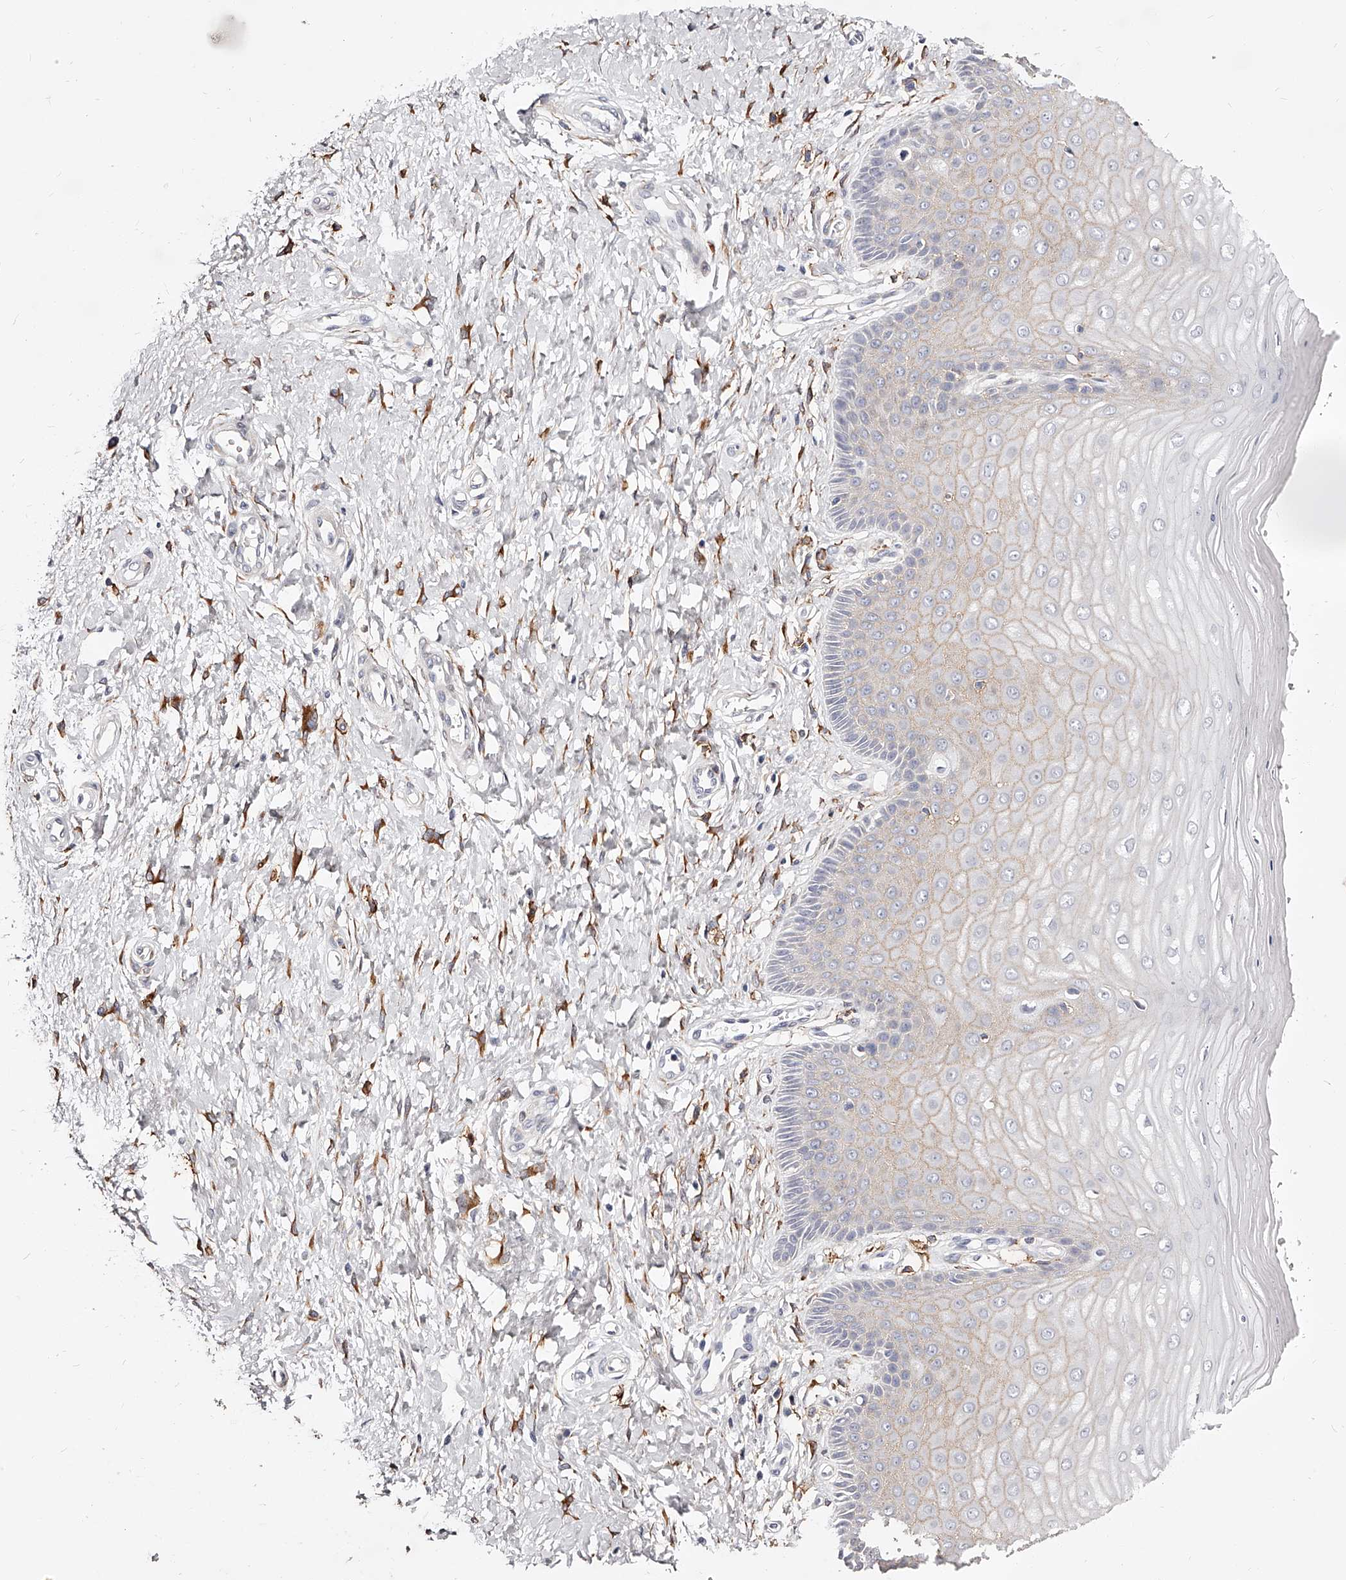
{"staining": {"intensity": "moderate", "quantity": ">75%", "location": "cytoplasmic/membranous"}, "tissue": "cervix", "cell_type": "Glandular cells", "image_type": "normal", "snomed": [{"axis": "morphology", "description": "Normal tissue, NOS"}, {"axis": "topography", "description": "Cervix"}], "caption": "Glandular cells display moderate cytoplasmic/membranous positivity in approximately >75% of cells in unremarkable cervix.", "gene": "CD82", "patient": {"sex": "female", "age": 55}}